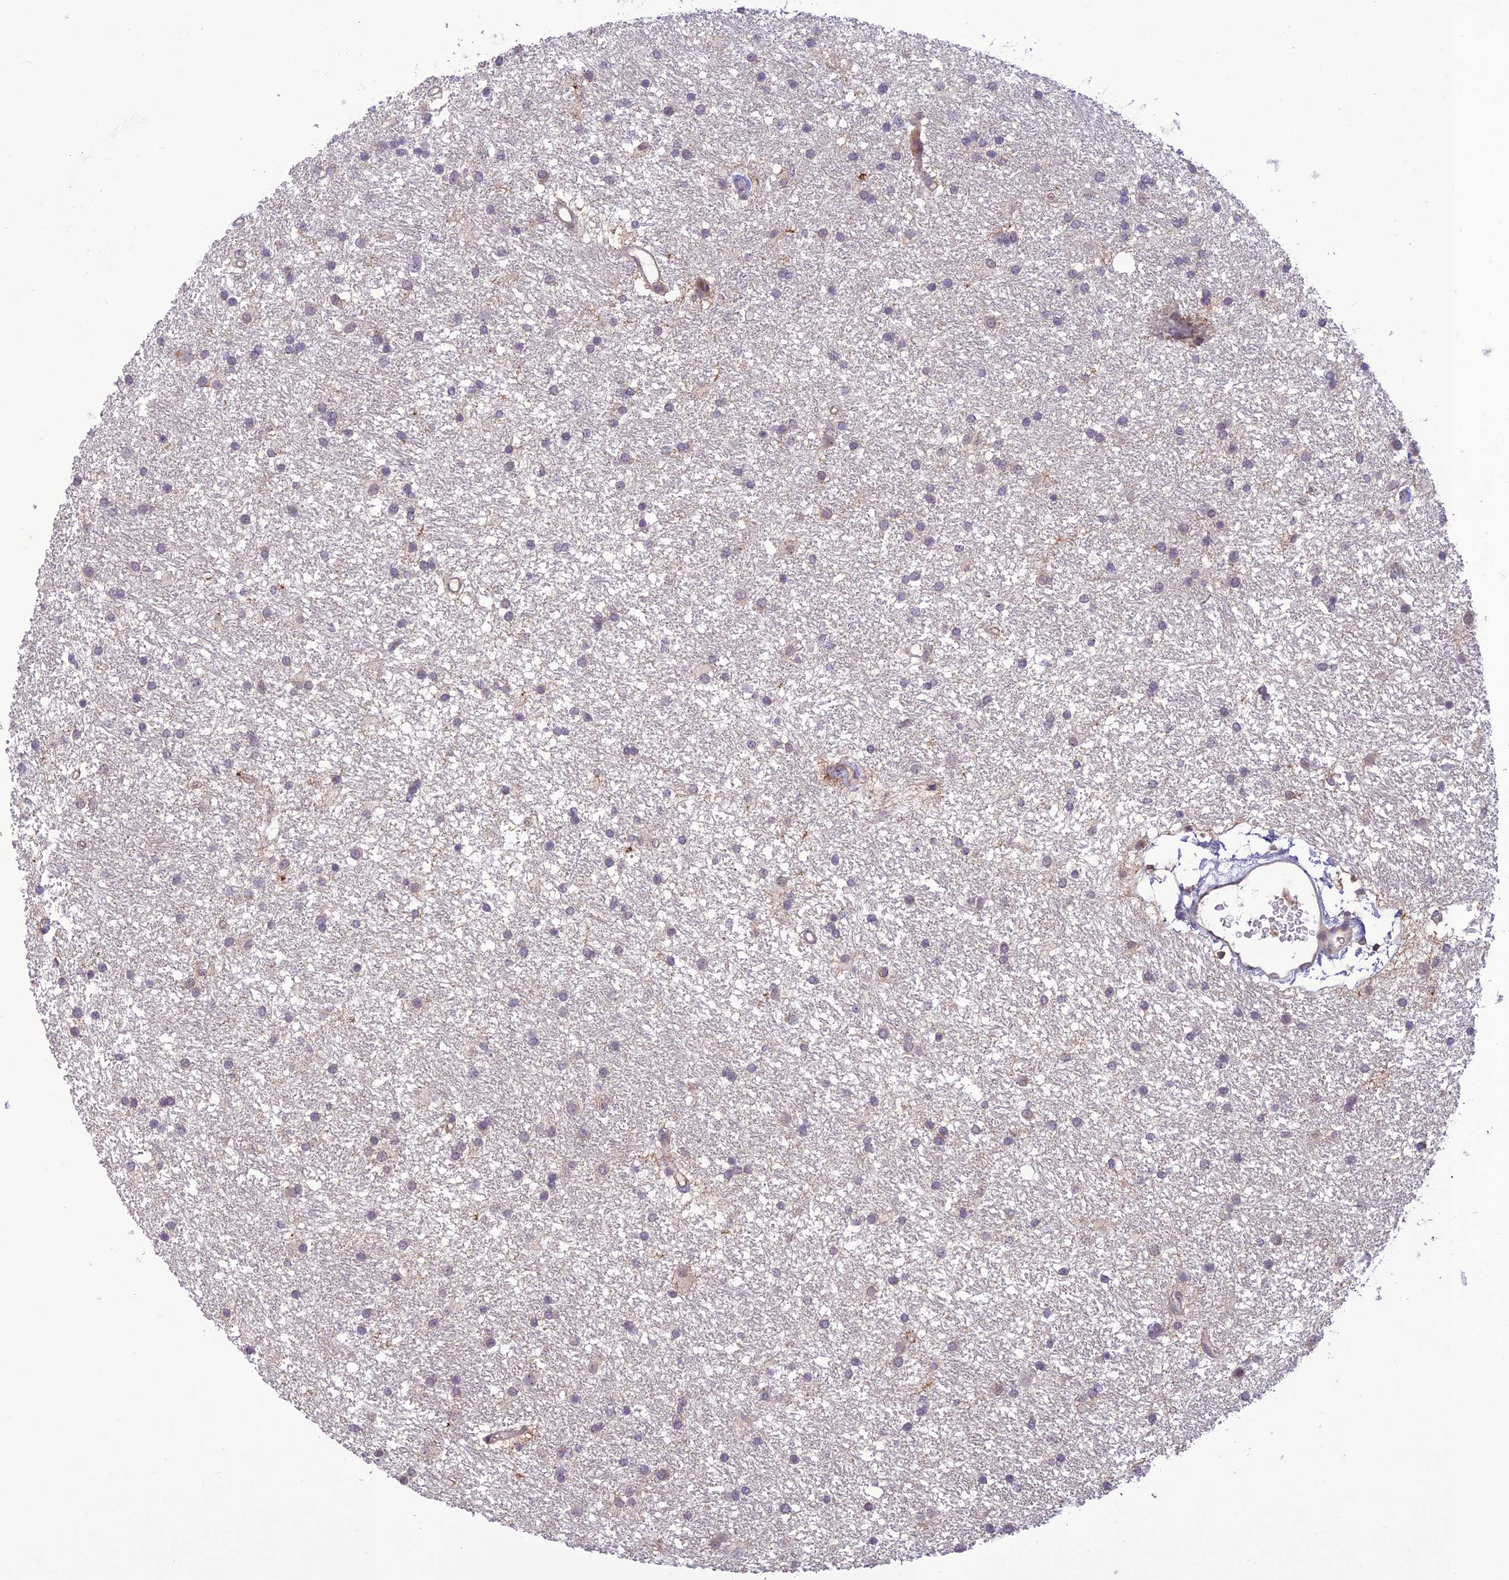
{"staining": {"intensity": "negative", "quantity": "none", "location": "none"}, "tissue": "glioma", "cell_type": "Tumor cells", "image_type": "cancer", "snomed": [{"axis": "morphology", "description": "Glioma, malignant, High grade"}, {"axis": "topography", "description": "Brain"}], "caption": "DAB immunohistochemical staining of human malignant high-grade glioma displays no significant staining in tumor cells. Brightfield microscopy of IHC stained with DAB (3,3'-diaminobenzidine) (brown) and hematoxylin (blue), captured at high magnification.", "gene": "ITGAE", "patient": {"sex": "male", "age": 77}}